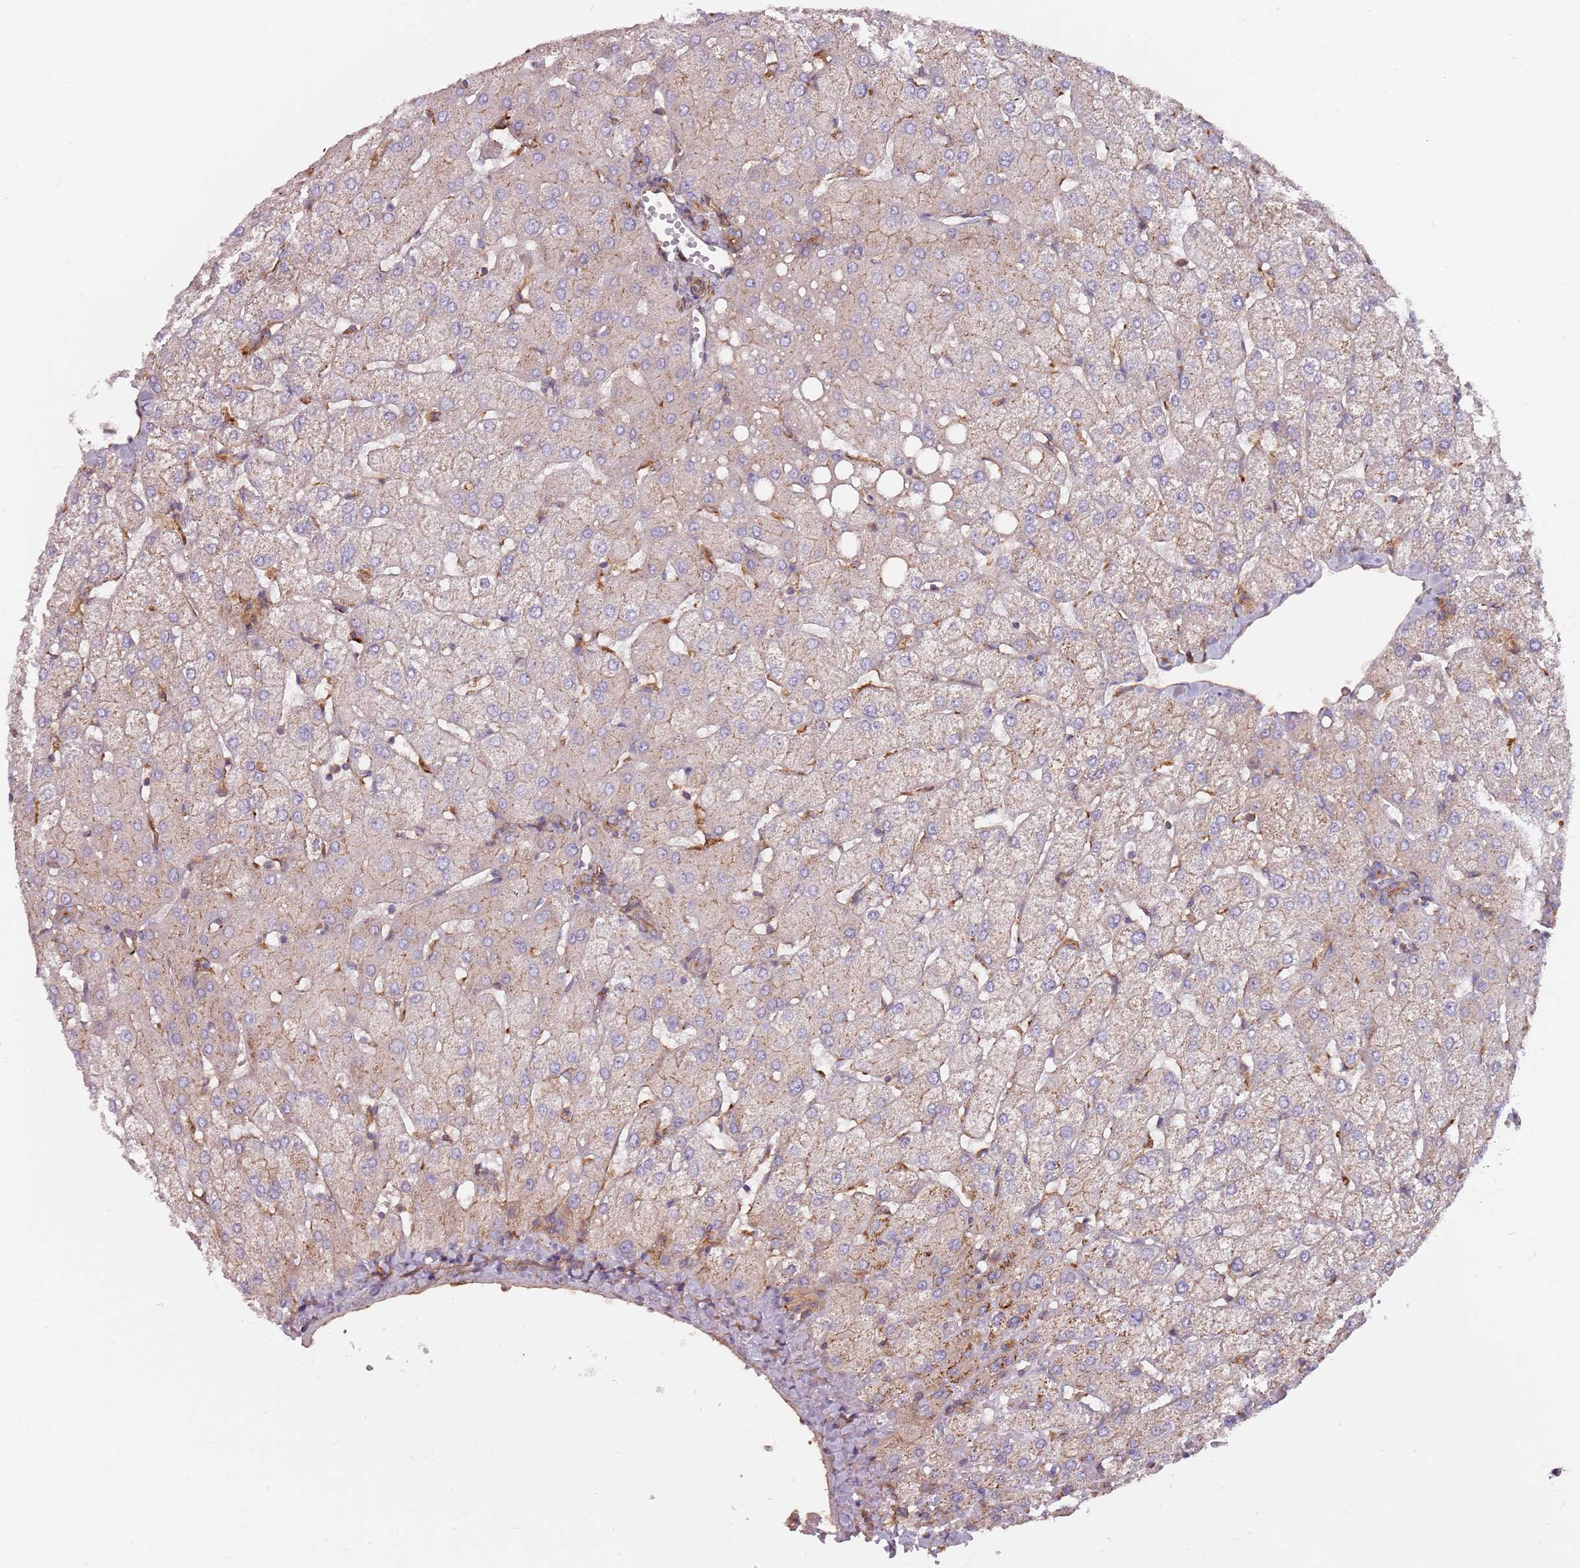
{"staining": {"intensity": "weak", "quantity": "25%-75%", "location": "cytoplasmic/membranous"}, "tissue": "liver", "cell_type": "Cholangiocytes", "image_type": "normal", "snomed": [{"axis": "morphology", "description": "Normal tissue, NOS"}, {"axis": "topography", "description": "Liver"}], "caption": "A micrograph of liver stained for a protein displays weak cytoplasmic/membranous brown staining in cholangiocytes. (DAB (3,3'-diaminobenzidine) IHC, brown staining for protein, blue staining for nuclei).", "gene": "SPDL1", "patient": {"sex": "female", "age": 54}}